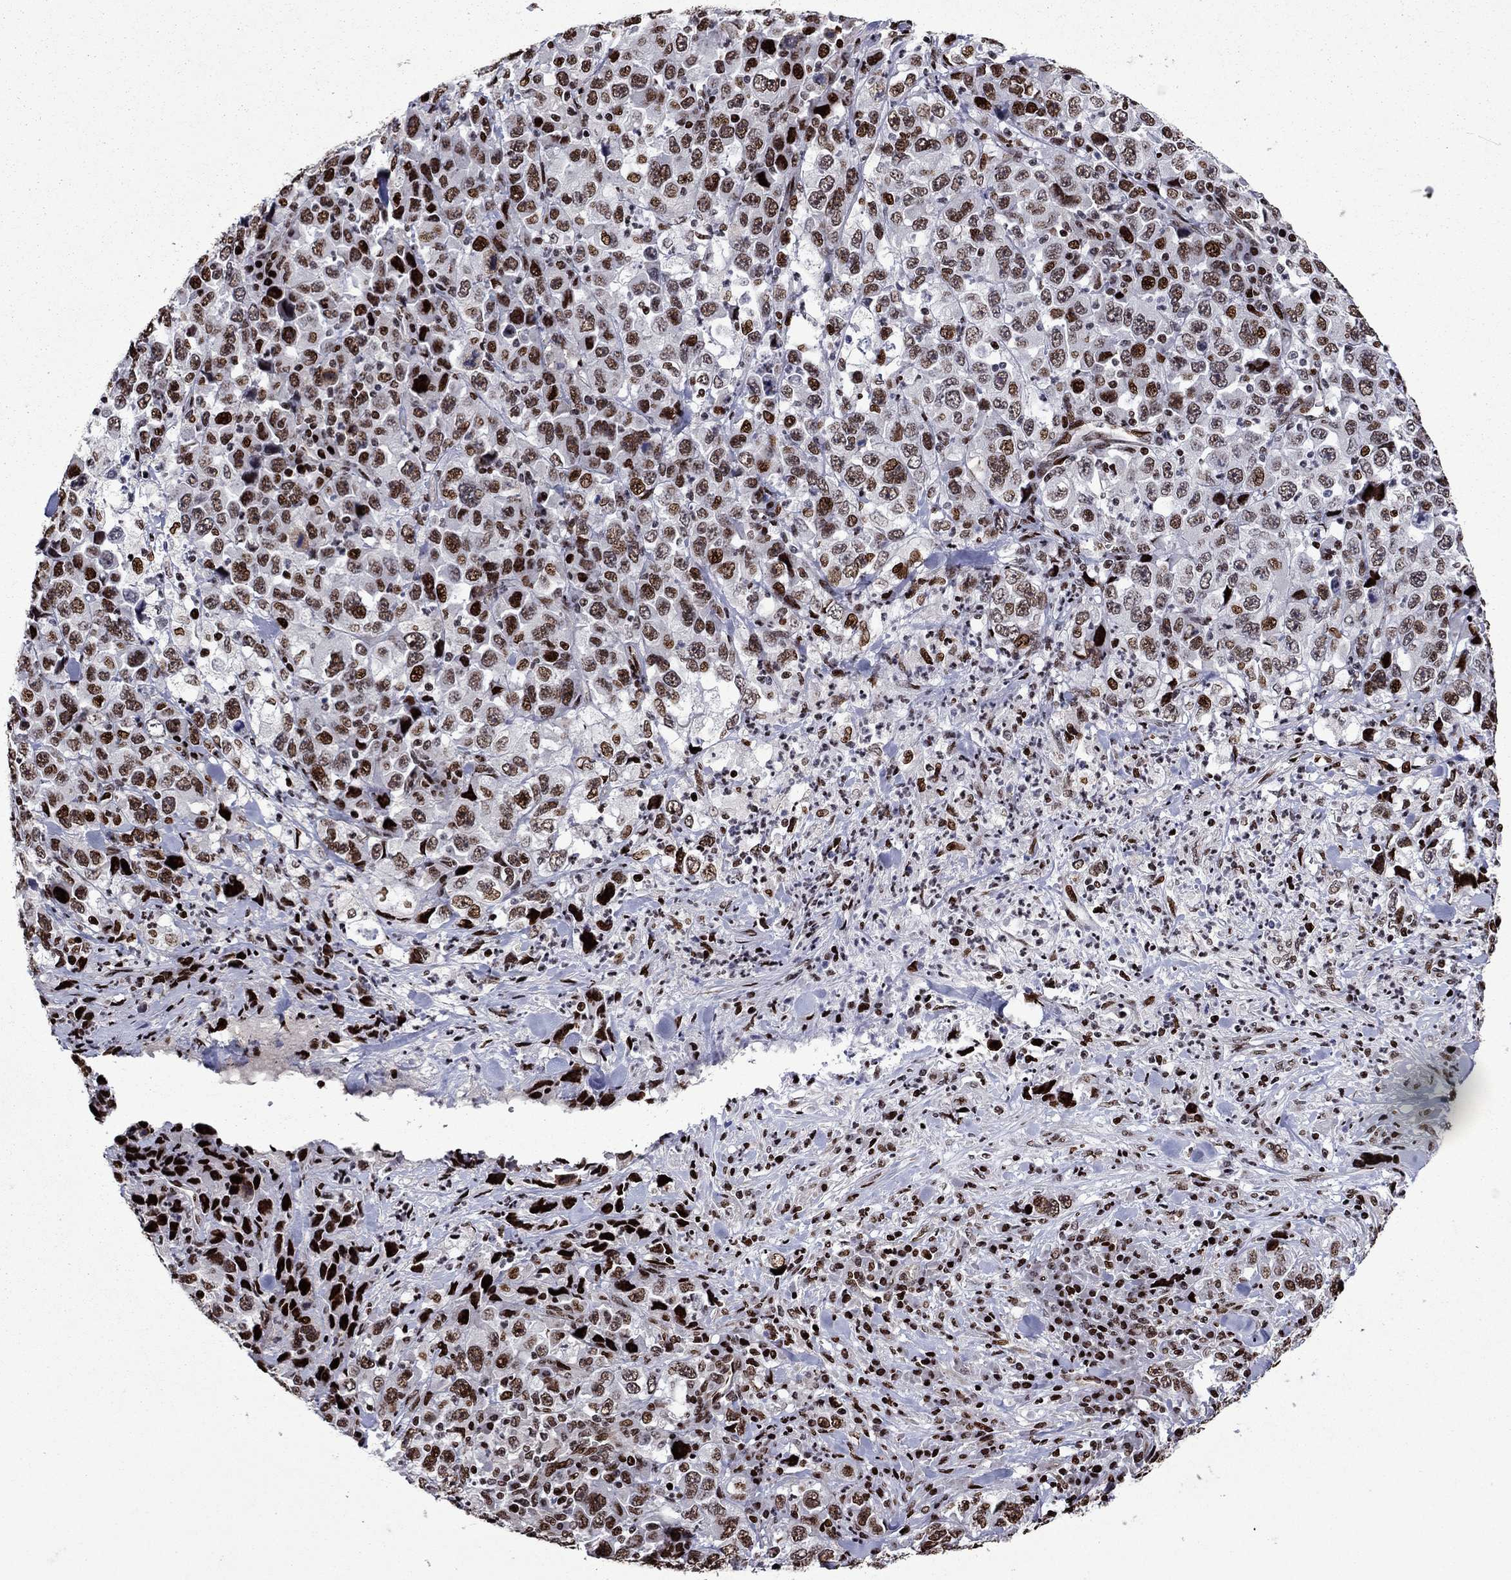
{"staining": {"intensity": "moderate", "quantity": "25%-75%", "location": "nuclear"}, "tissue": "stomach cancer", "cell_type": "Tumor cells", "image_type": "cancer", "snomed": [{"axis": "morphology", "description": "Normal tissue, NOS"}, {"axis": "morphology", "description": "Adenocarcinoma, NOS"}, {"axis": "topography", "description": "Stomach, upper"}, {"axis": "topography", "description": "Stomach"}], "caption": "Immunohistochemistry photomicrograph of stomach cancer stained for a protein (brown), which demonstrates medium levels of moderate nuclear positivity in about 25%-75% of tumor cells.", "gene": "LIMK1", "patient": {"sex": "male", "age": 59}}